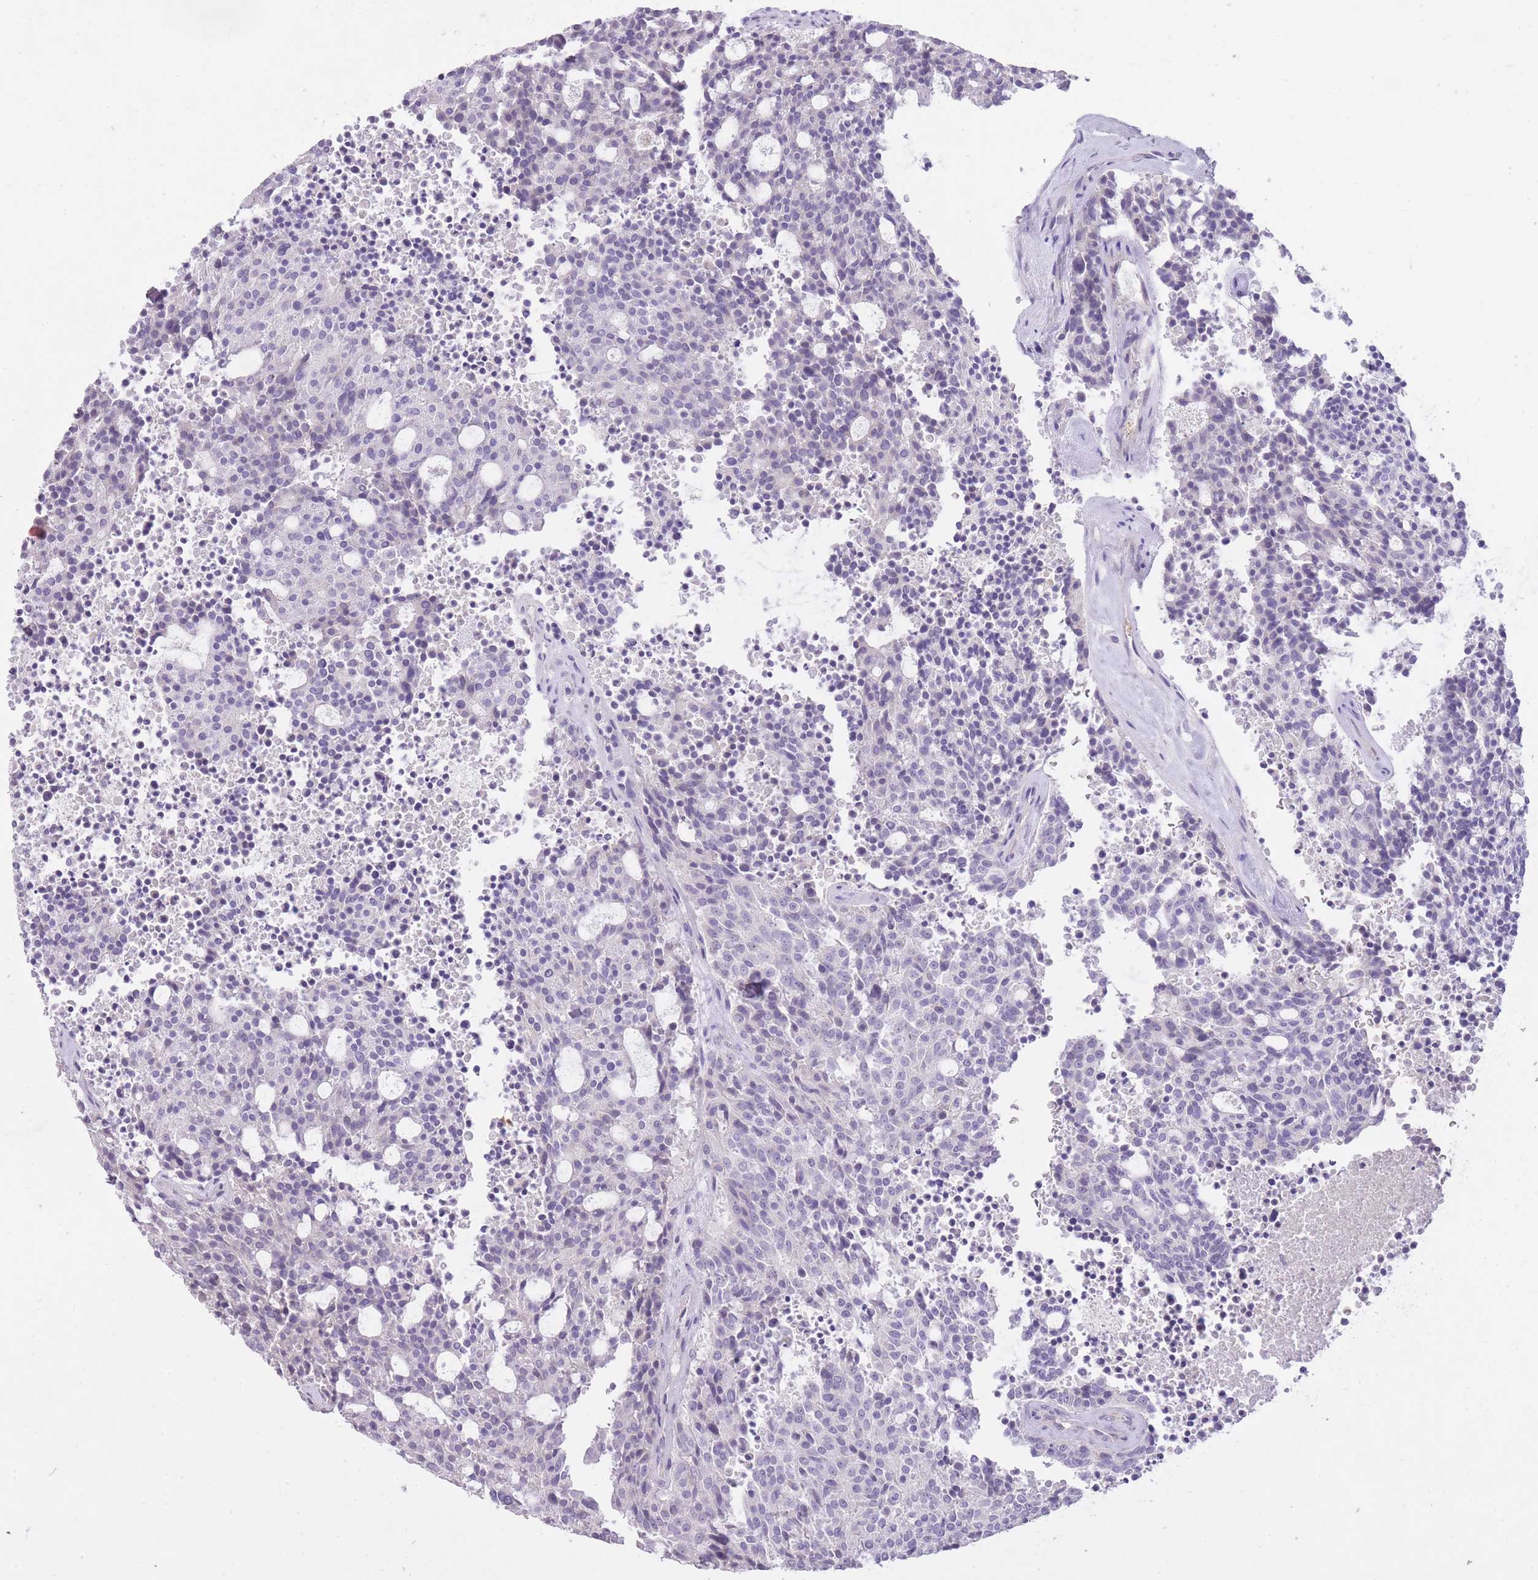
{"staining": {"intensity": "negative", "quantity": "none", "location": "none"}, "tissue": "carcinoid", "cell_type": "Tumor cells", "image_type": "cancer", "snomed": [{"axis": "morphology", "description": "Carcinoid, malignant, NOS"}, {"axis": "topography", "description": "Pancreas"}], "caption": "Photomicrograph shows no protein positivity in tumor cells of malignant carcinoid tissue. Nuclei are stained in blue.", "gene": "FRG2C", "patient": {"sex": "female", "age": 54}}